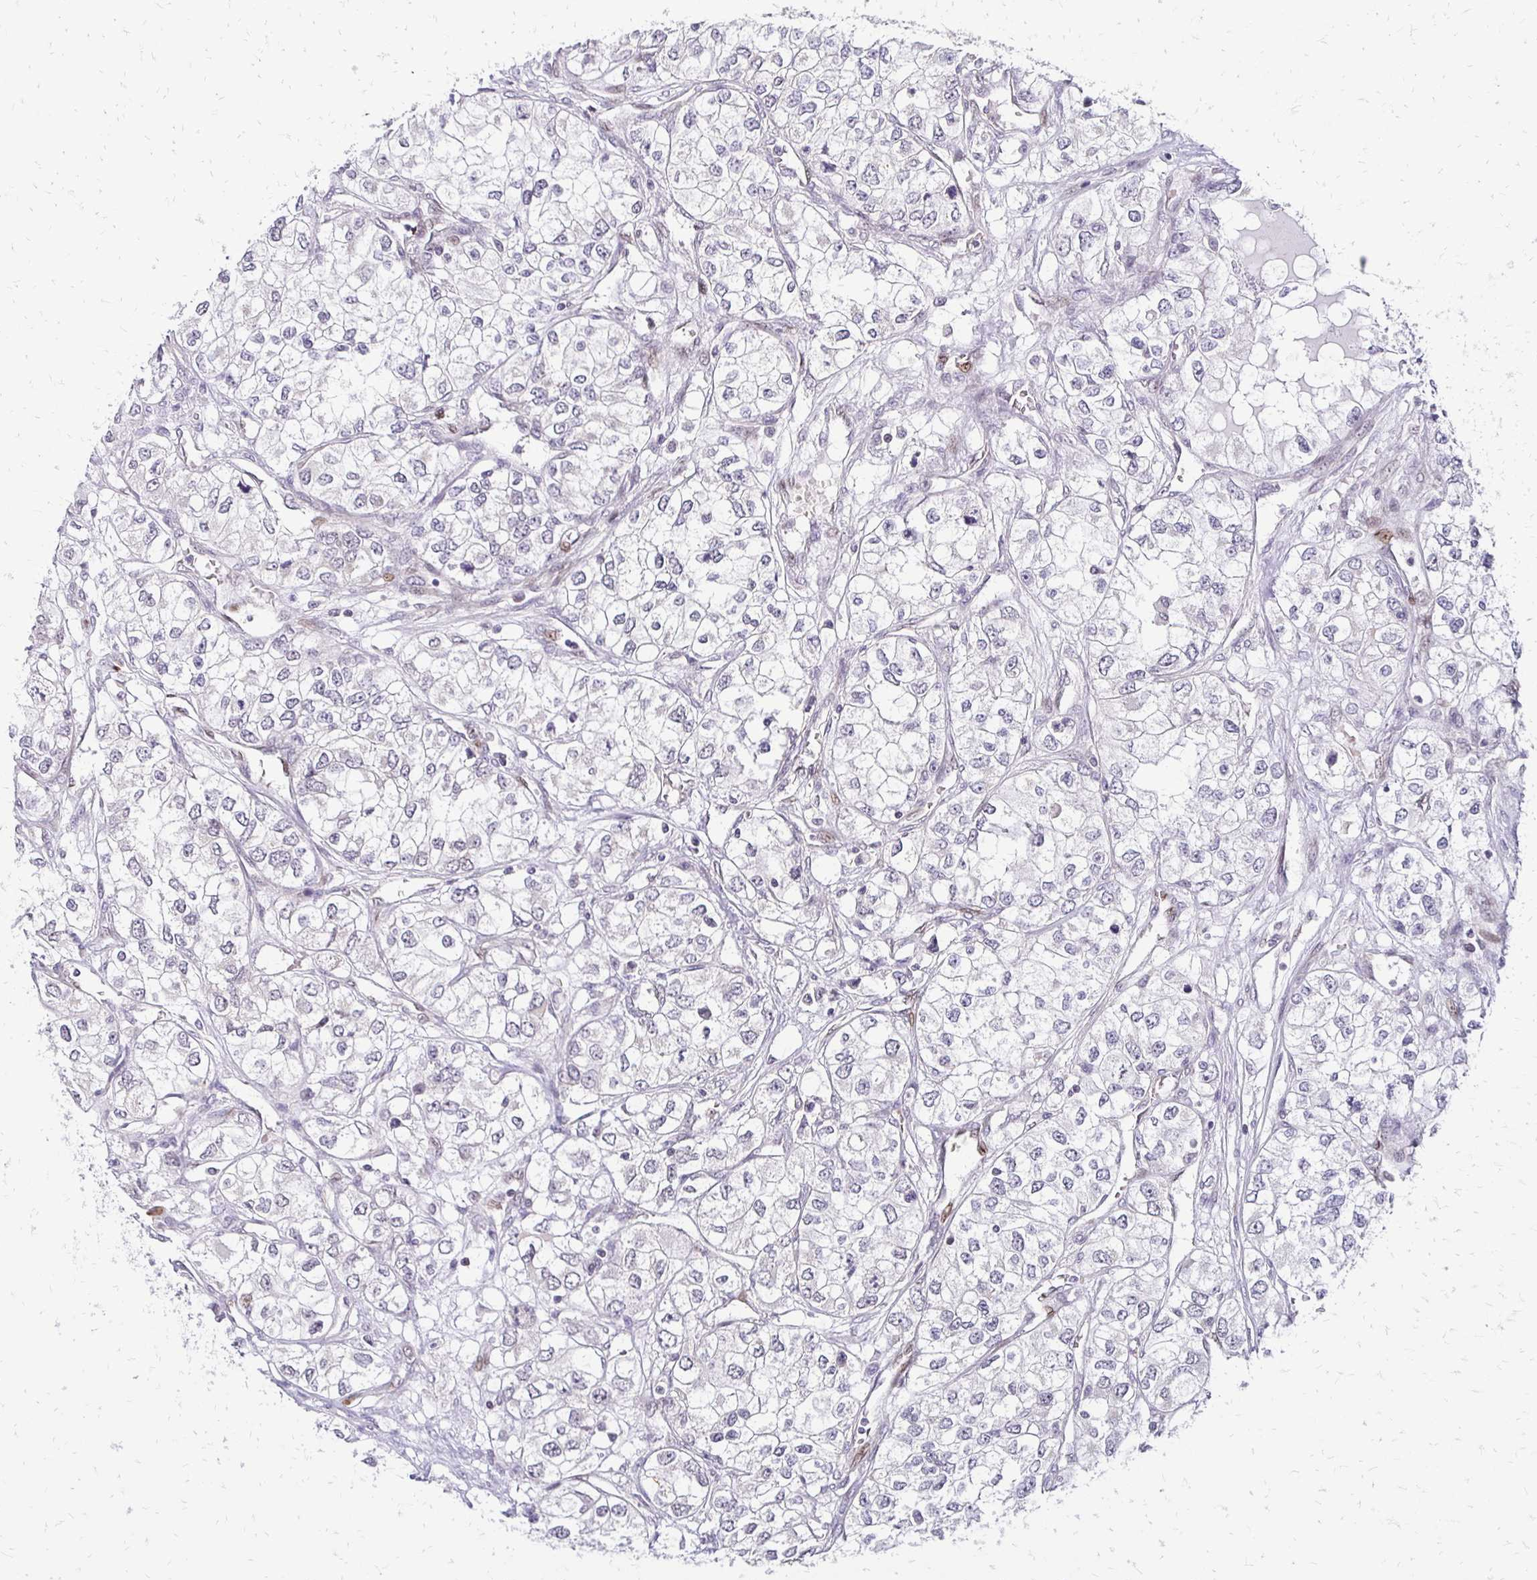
{"staining": {"intensity": "negative", "quantity": "none", "location": "none"}, "tissue": "renal cancer", "cell_type": "Tumor cells", "image_type": "cancer", "snomed": [{"axis": "morphology", "description": "Adenocarcinoma, NOS"}, {"axis": "topography", "description": "Kidney"}], "caption": "An immunohistochemistry (IHC) histopathology image of renal cancer is shown. There is no staining in tumor cells of renal cancer.", "gene": "TRIR", "patient": {"sex": "female", "age": 59}}